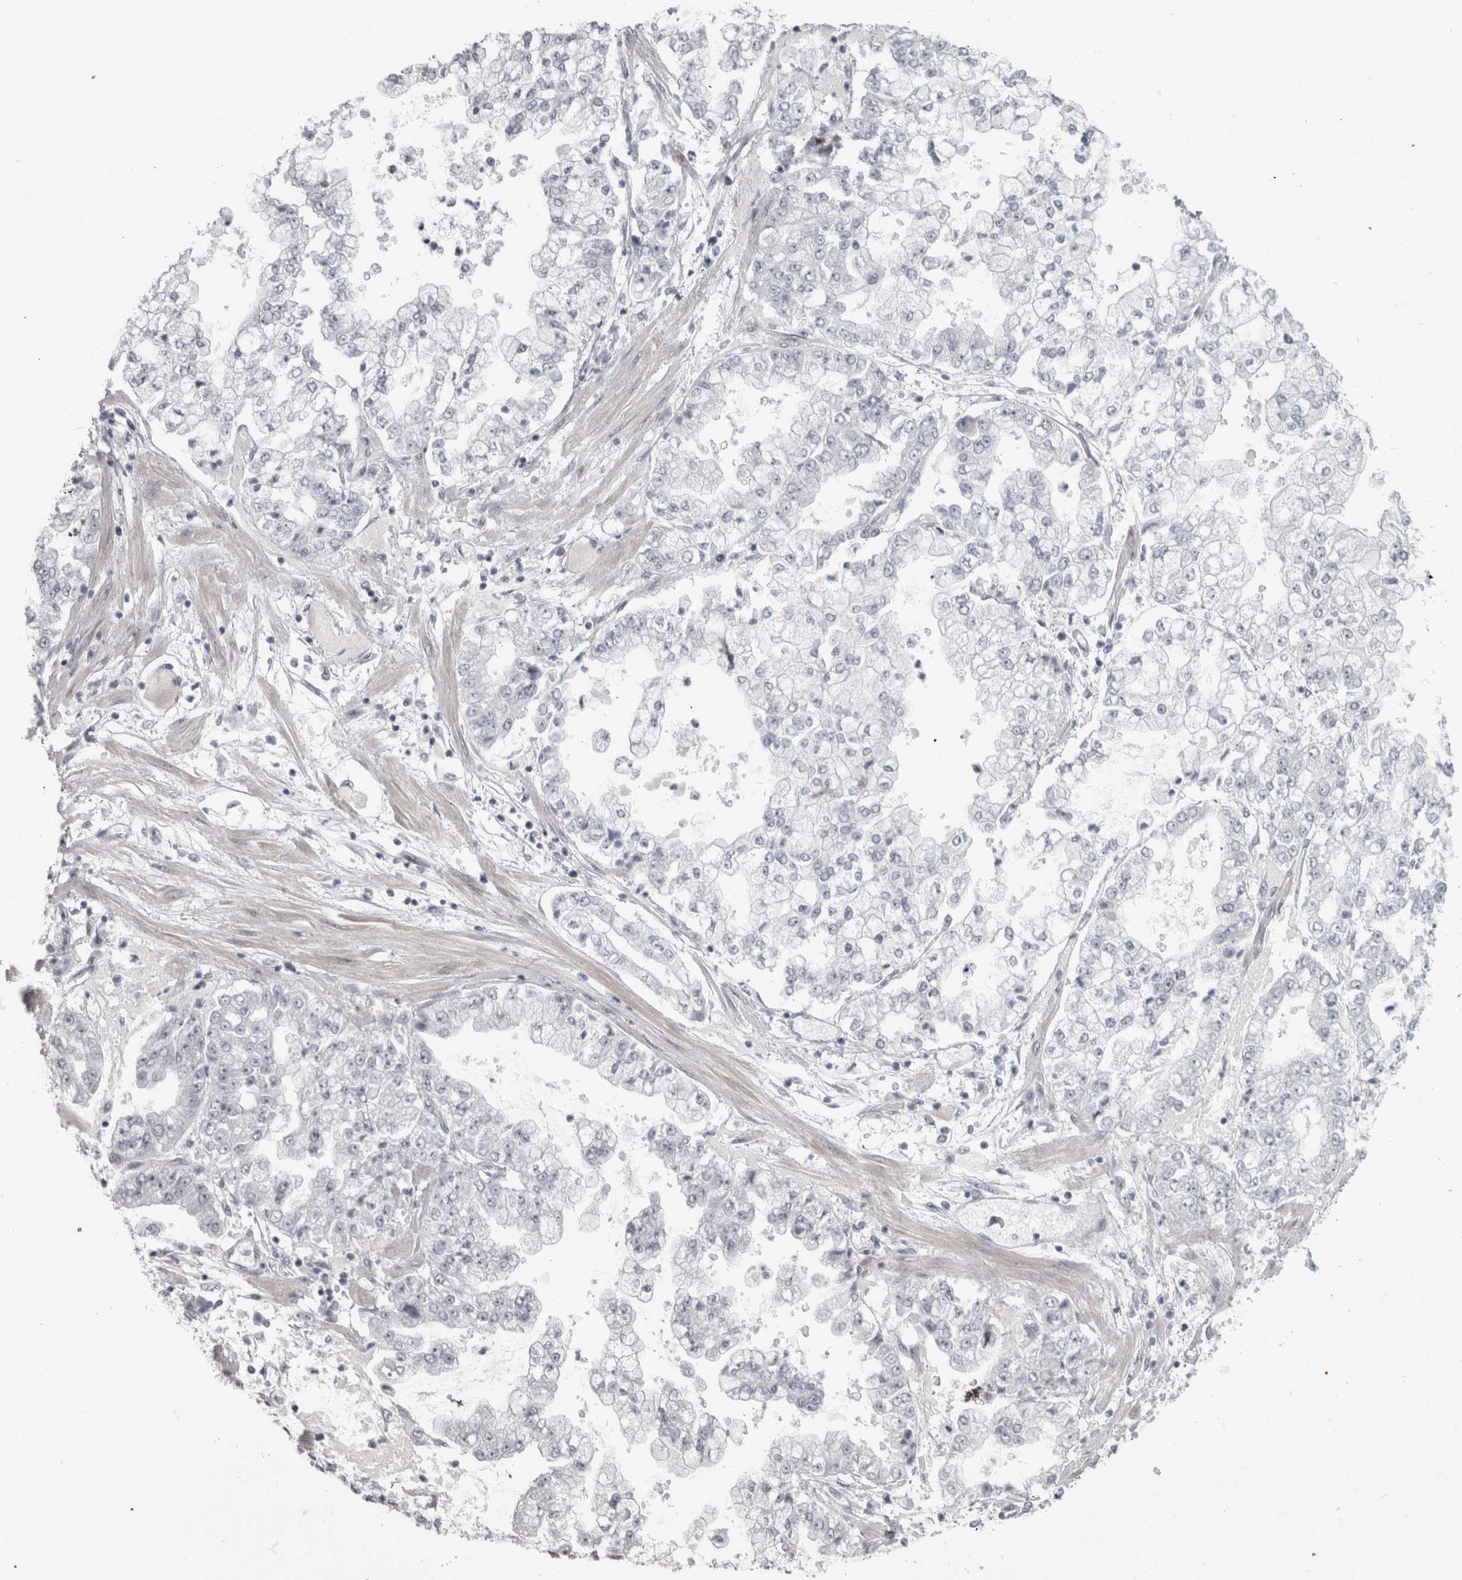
{"staining": {"intensity": "negative", "quantity": "none", "location": "none"}, "tissue": "stomach cancer", "cell_type": "Tumor cells", "image_type": "cancer", "snomed": [{"axis": "morphology", "description": "Adenocarcinoma, NOS"}, {"axis": "topography", "description": "Stomach"}], "caption": "Protein analysis of stomach cancer (adenocarcinoma) exhibits no significant positivity in tumor cells. (Brightfield microscopy of DAB (3,3'-diaminobenzidine) immunohistochemistry (IHC) at high magnification).", "gene": "PPP1R12B", "patient": {"sex": "male", "age": 76}}